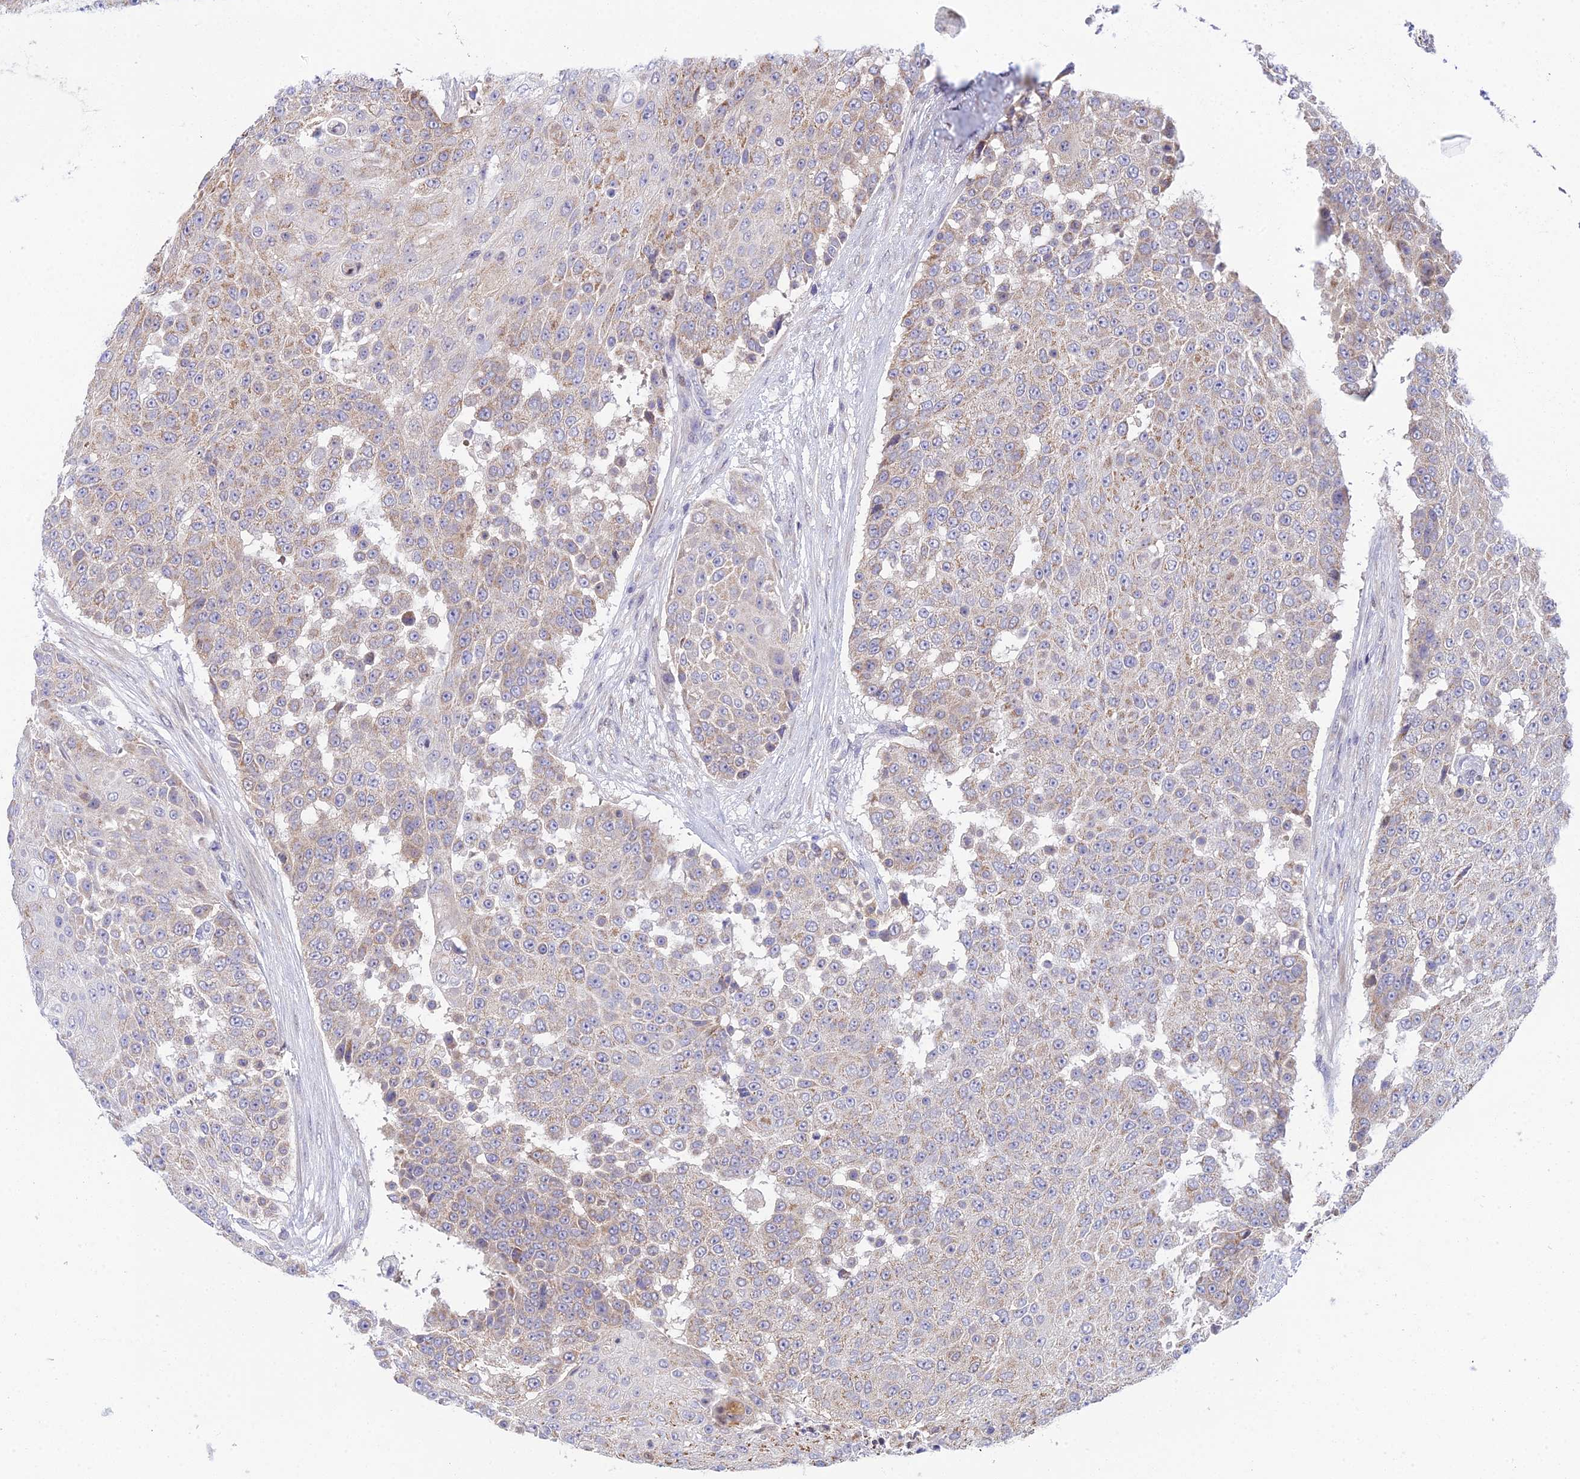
{"staining": {"intensity": "weak", "quantity": "25%-75%", "location": "cytoplasmic/membranous"}, "tissue": "urothelial cancer", "cell_type": "Tumor cells", "image_type": "cancer", "snomed": [{"axis": "morphology", "description": "Urothelial carcinoma, High grade"}, {"axis": "topography", "description": "Urinary bladder"}], "caption": "DAB immunohistochemical staining of human urothelial cancer displays weak cytoplasmic/membranous protein positivity in about 25%-75% of tumor cells.", "gene": "ELOA2", "patient": {"sex": "female", "age": 63}}